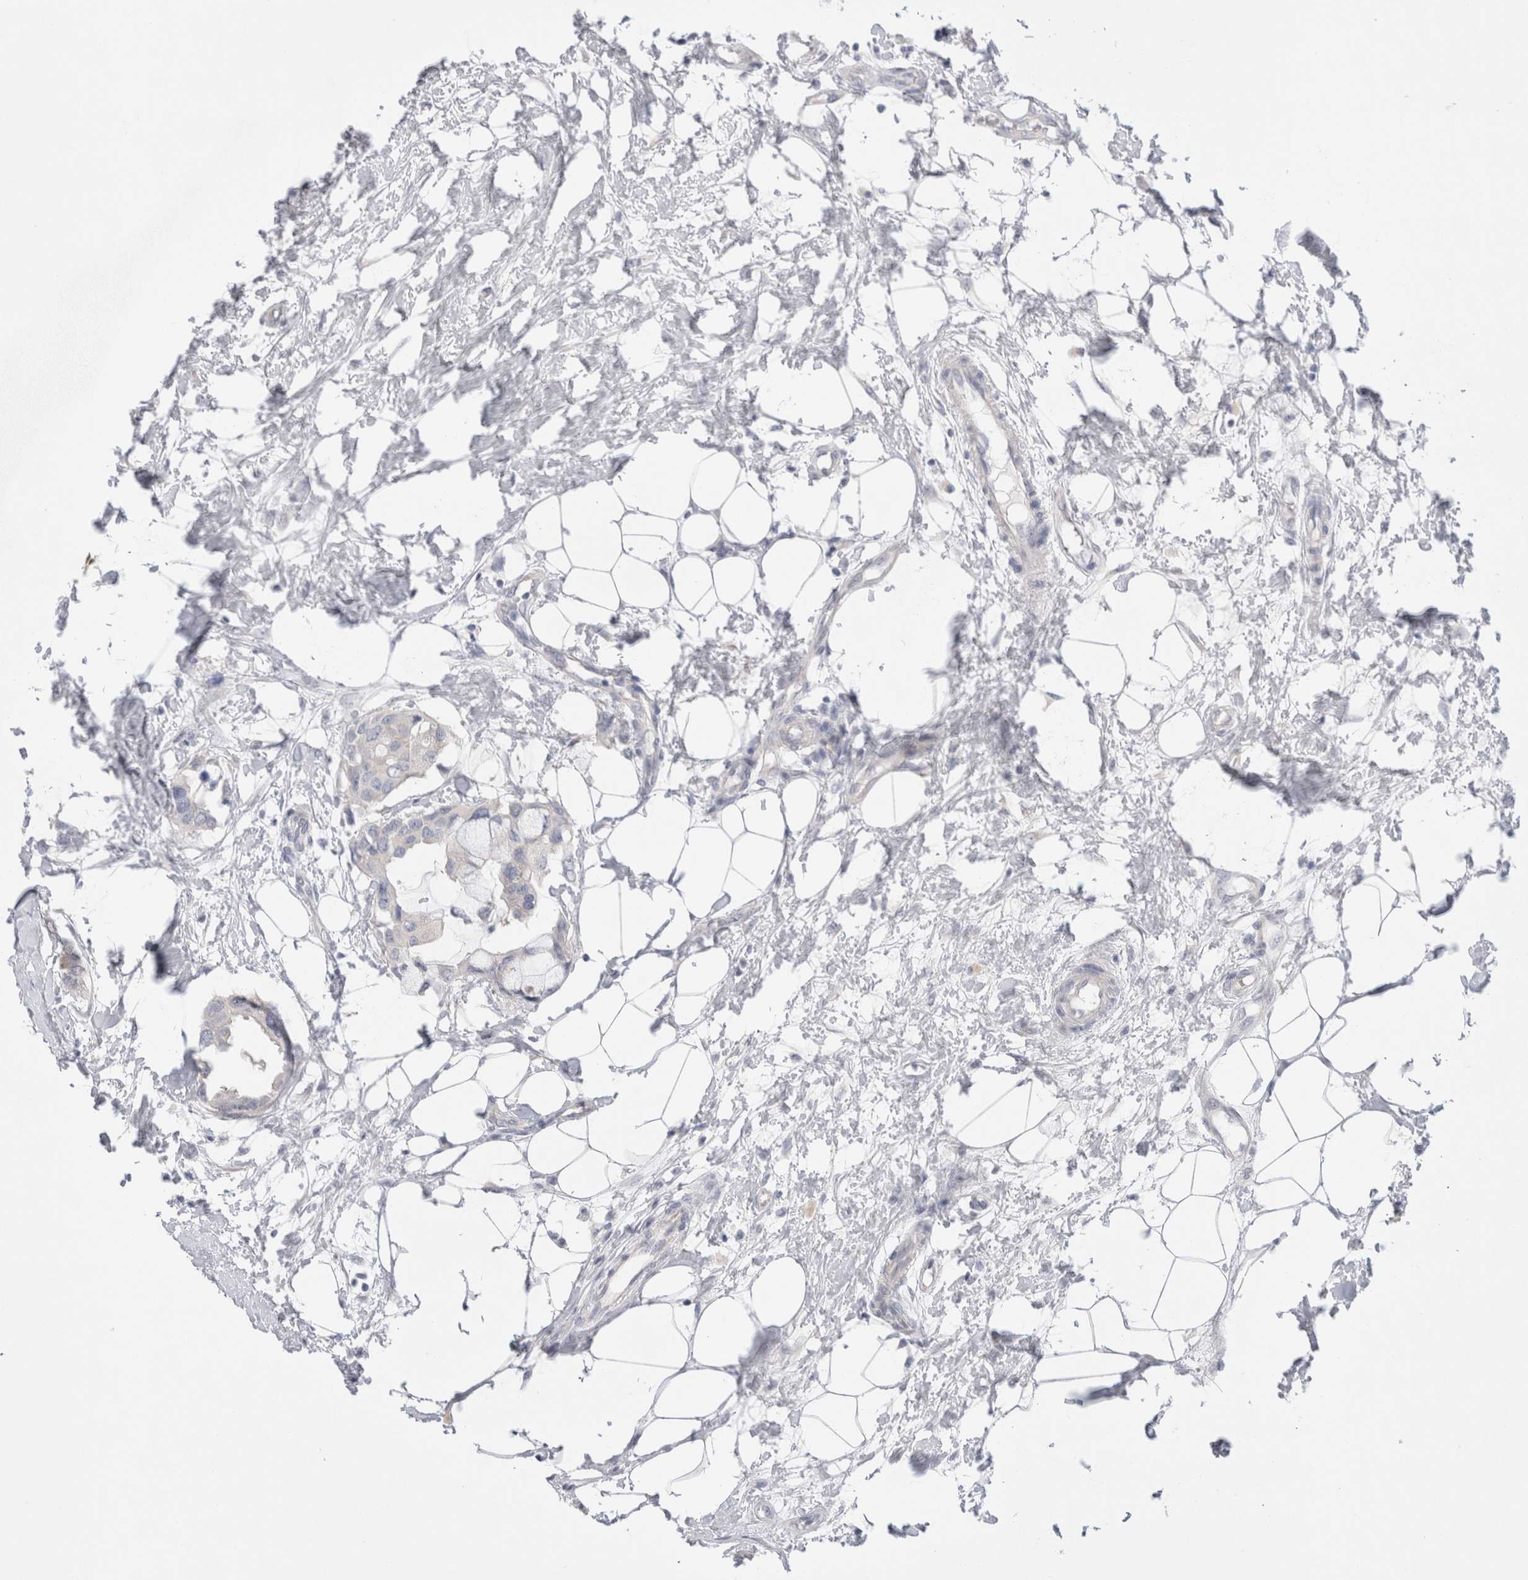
{"staining": {"intensity": "negative", "quantity": "none", "location": "none"}, "tissue": "breast cancer", "cell_type": "Tumor cells", "image_type": "cancer", "snomed": [{"axis": "morphology", "description": "Duct carcinoma"}, {"axis": "topography", "description": "Breast"}], "caption": "Immunohistochemical staining of human breast invasive ductal carcinoma demonstrates no significant expression in tumor cells.", "gene": "WIPF2", "patient": {"sex": "female", "age": 40}}